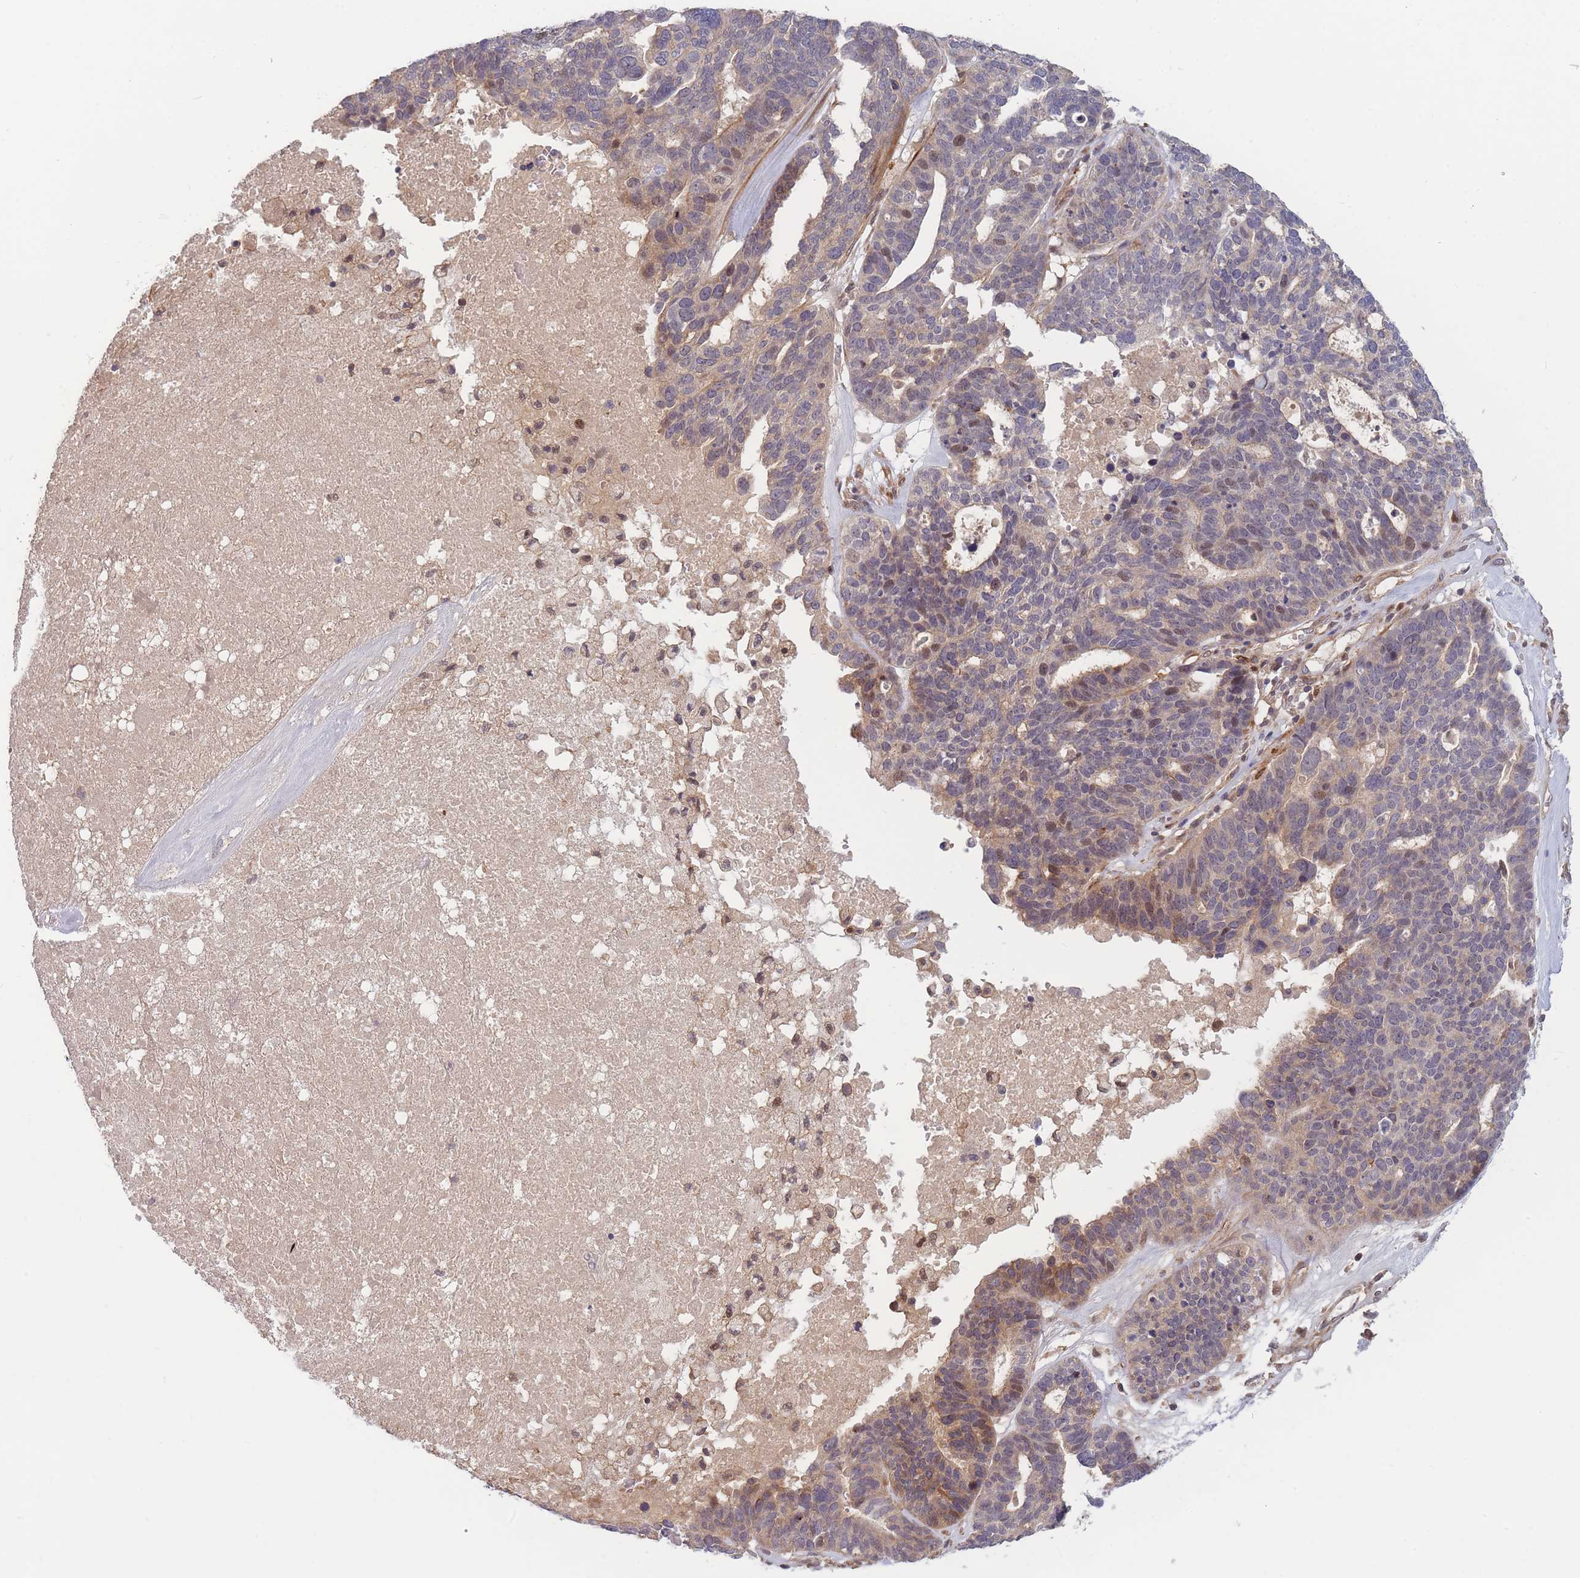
{"staining": {"intensity": "moderate", "quantity": "<25%", "location": "cytoplasmic/membranous,nuclear"}, "tissue": "ovarian cancer", "cell_type": "Tumor cells", "image_type": "cancer", "snomed": [{"axis": "morphology", "description": "Cystadenocarcinoma, serous, NOS"}, {"axis": "topography", "description": "Ovary"}], "caption": "Protein expression by immunohistochemistry (IHC) reveals moderate cytoplasmic/membranous and nuclear staining in approximately <25% of tumor cells in ovarian cancer (serous cystadenocarcinoma). The protein of interest is shown in brown color, while the nuclei are stained blue.", "gene": "FAM153A", "patient": {"sex": "female", "age": 59}}